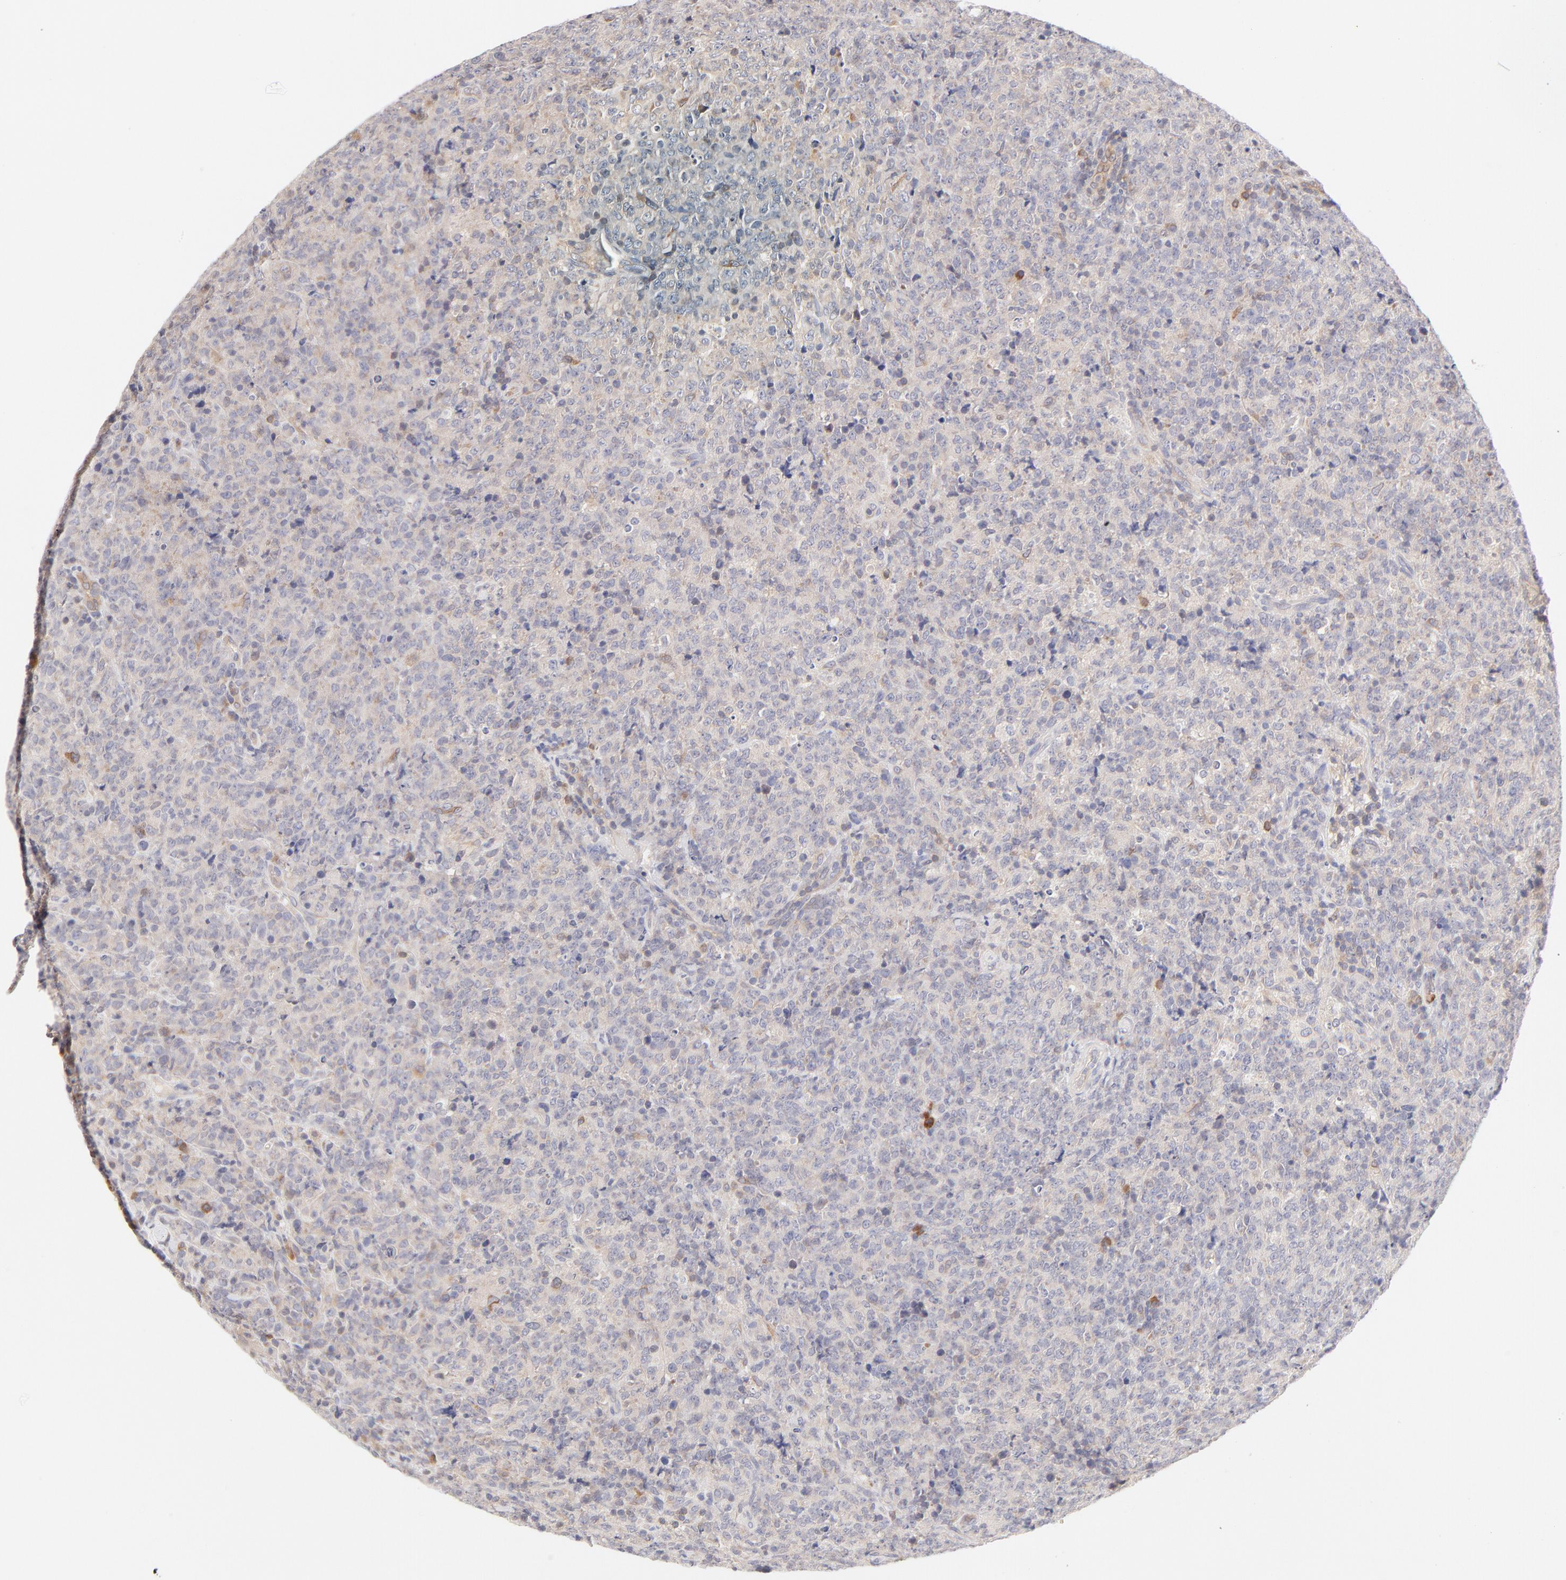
{"staining": {"intensity": "weak", "quantity": ">75%", "location": "cytoplasmic/membranous"}, "tissue": "lymphoma", "cell_type": "Tumor cells", "image_type": "cancer", "snomed": [{"axis": "morphology", "description": "Malignant lymphoma, non-Hodgkin's type, High grade"}, {"axis": "topography", "description": "Tonsil"}], "caption": "This image displays immunohistochemistry (IHC) staining of lymphoma, with low weak cytoplasmic/membranous expression in about >75% of tumor cells.", "gene": "RPS6KA1", "patient": {"sex": "female", "age": 36}}